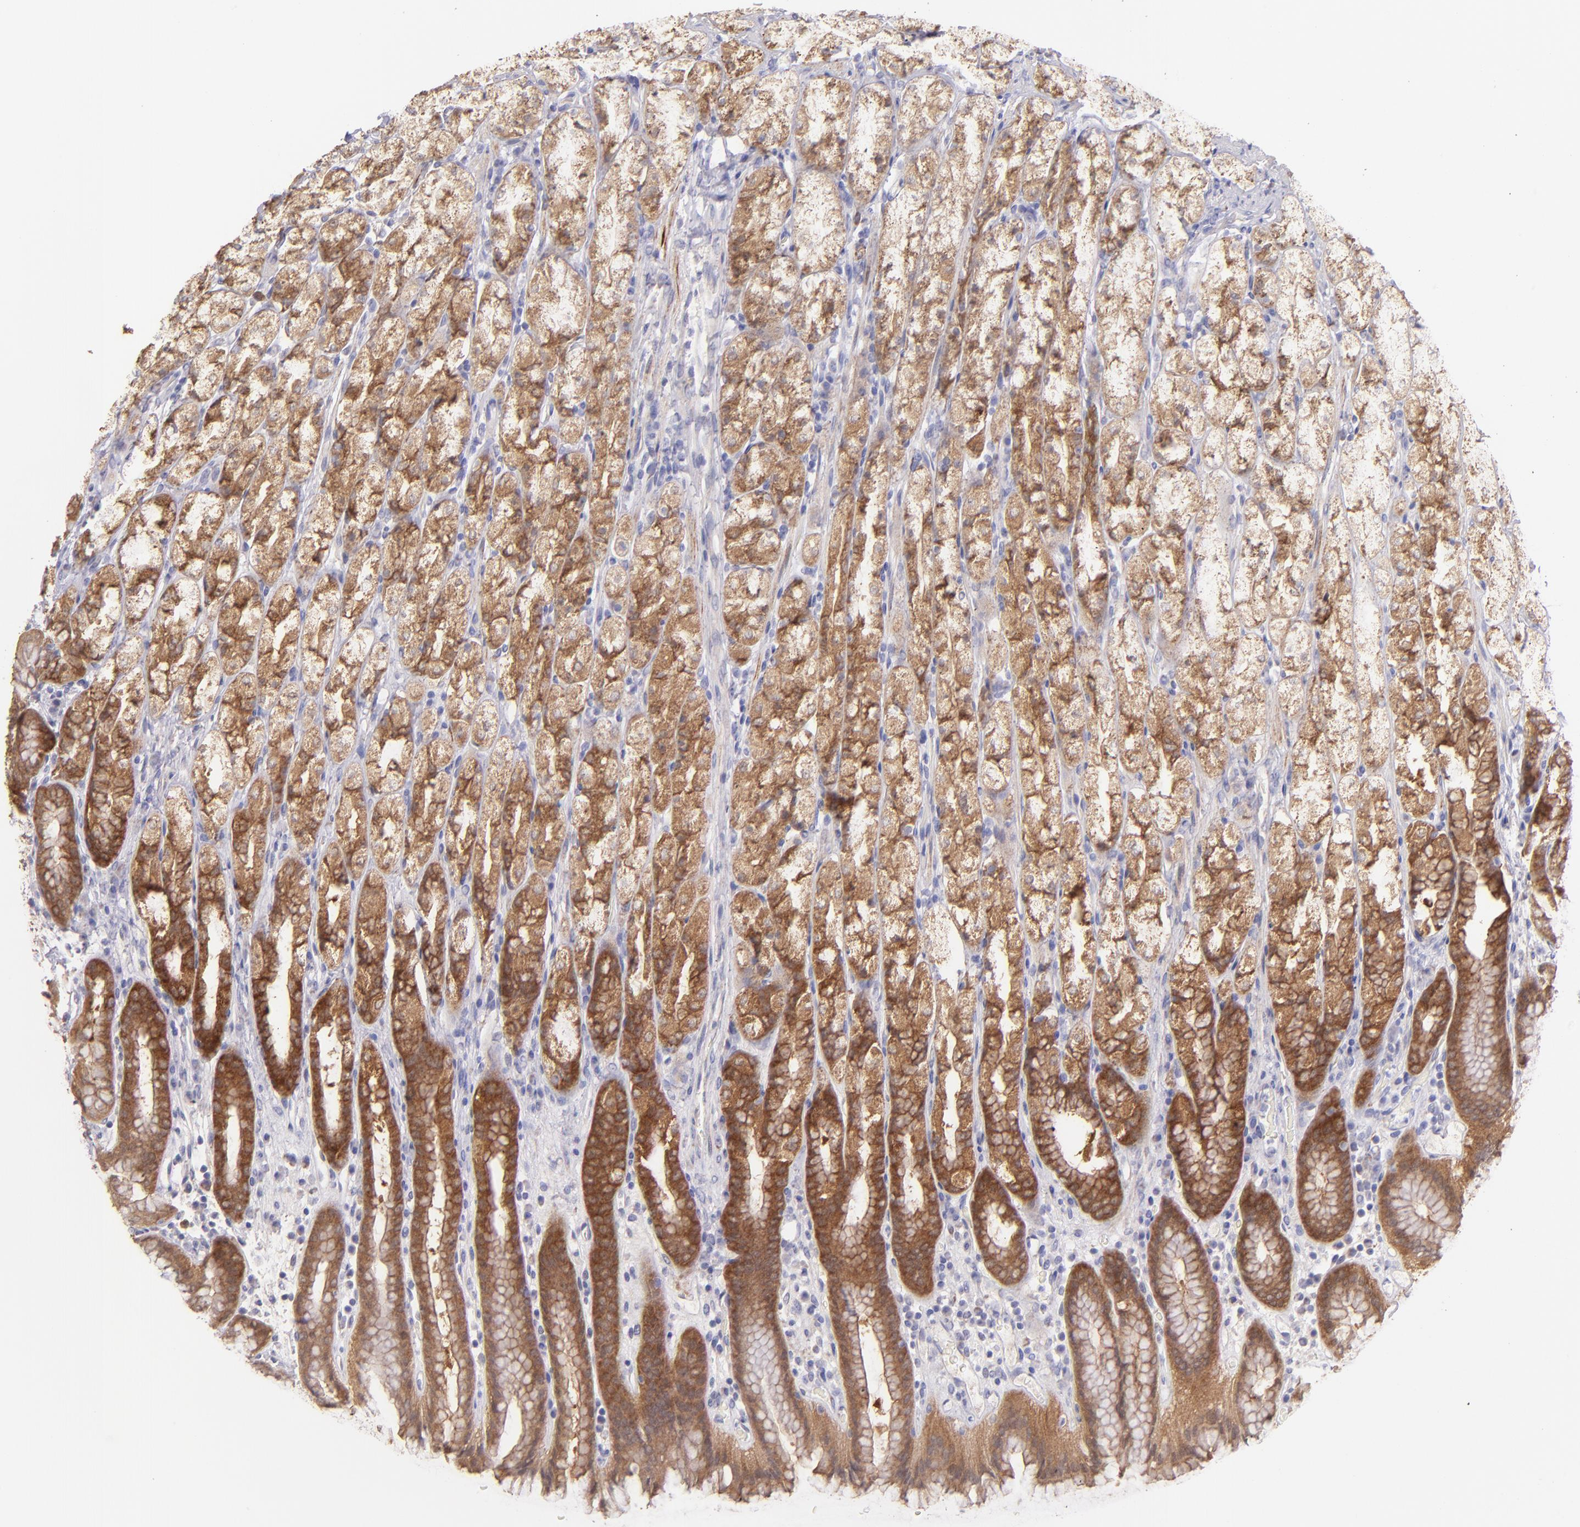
{"staining": {"intensity": "moderate", "quantity": ">75%", "location": "cytoplasmic/membranous"}, "tissue": "stomach", "cell_type": "Glandular cells", "image_type": "normal", "snomed": [{"axis": "morphology", "description": "Normal tissue, NOS"}, {"axis": "topography", "description": "Stomach, upper"}], "caption": "About >75% of glandular cells in normal stomach show moderate cytoplasmic/membranous protein positivity as visualized by brown immunohistochemical staining.", "gene": "SH2D4A", "patient": {"sex": "male", "age": 68}}